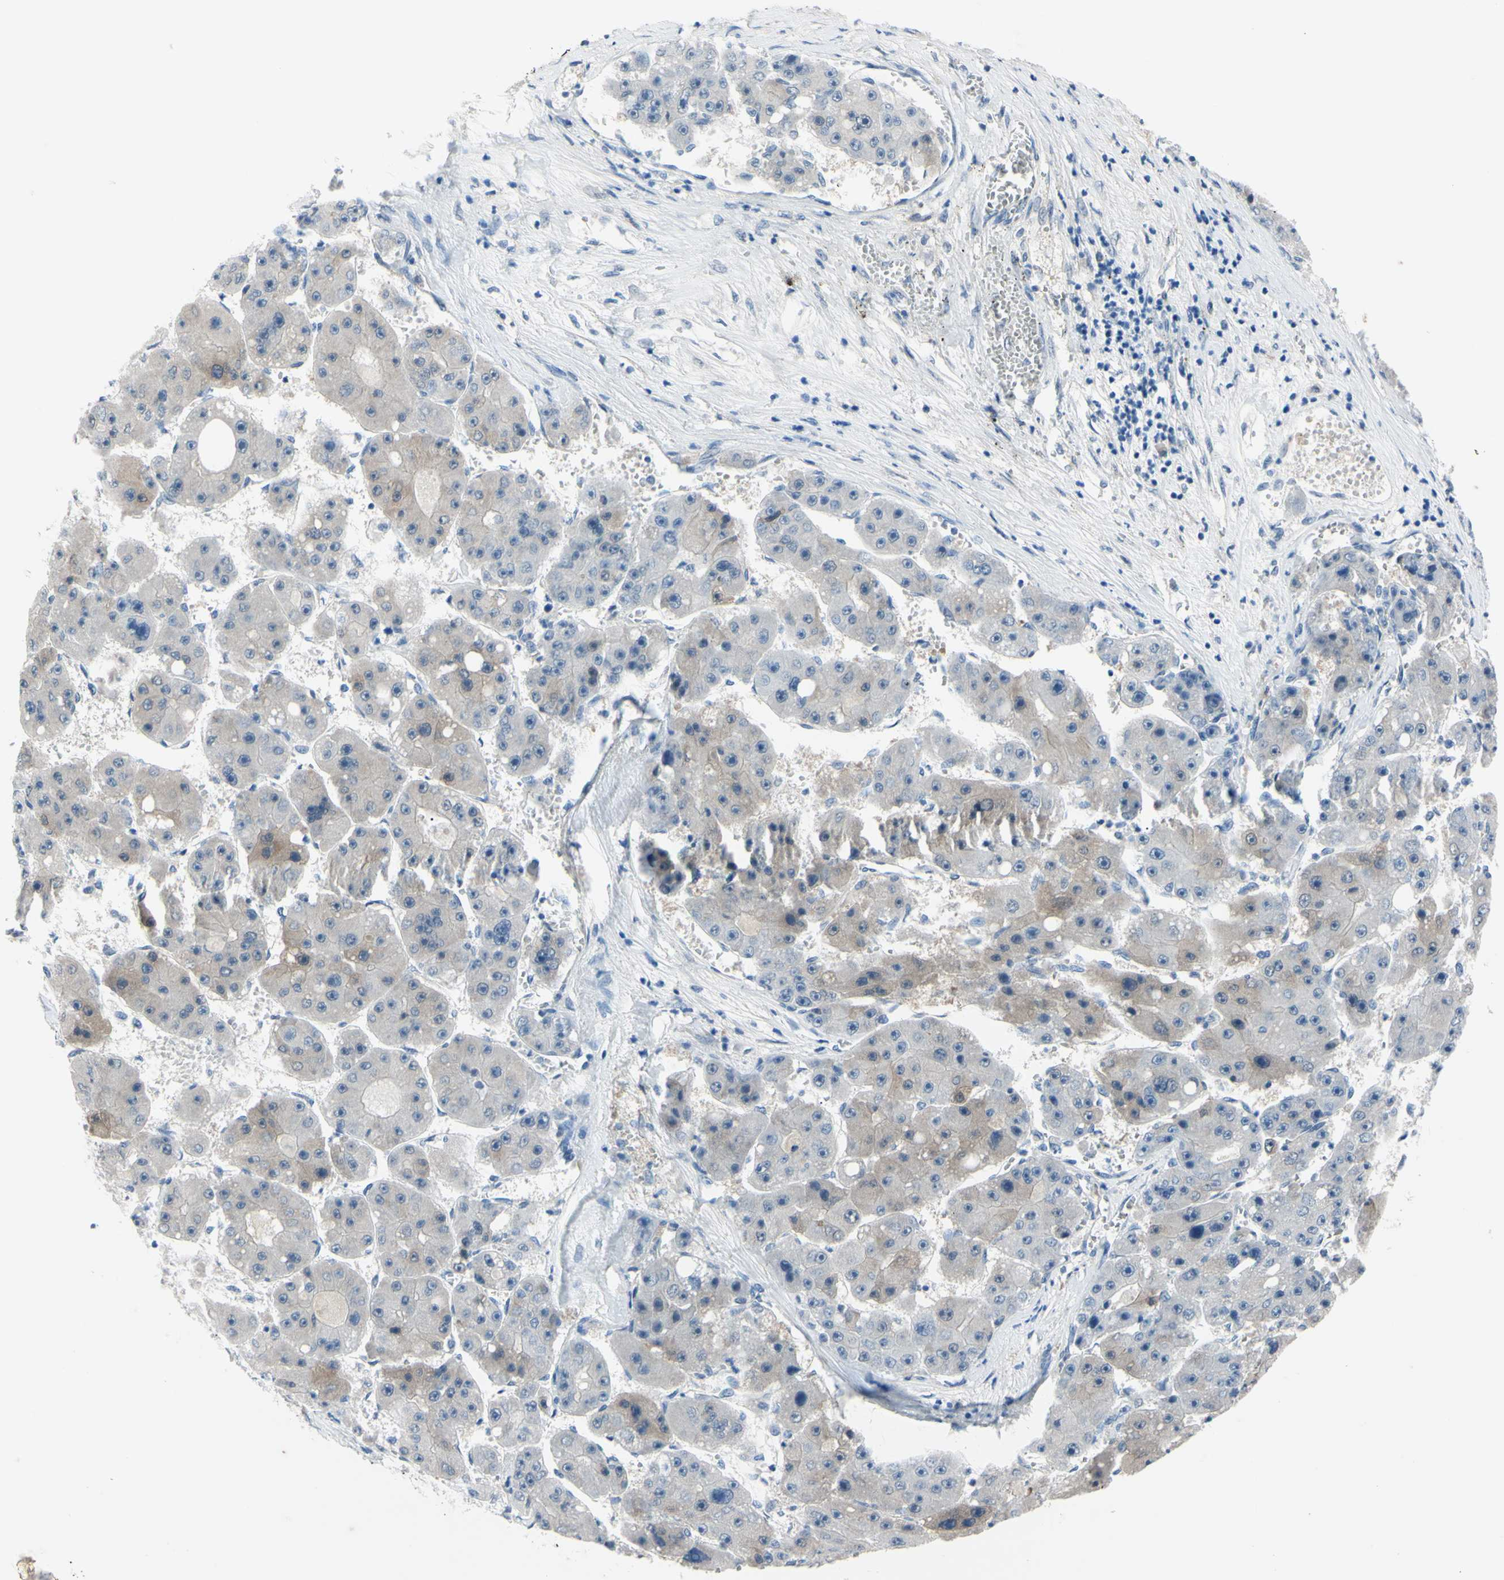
{"staining": {"intensity": "weak", "quantity": ">75%", "location": "cytoplasmic/membranous"}, "tissue": "liver cancer", "cell_type": "Tumor cells", "image_type": "cancer", "snomed": [{"axis": "morphology", "description": "Carcinoma, Hepatocellular, NOS"}, {"axis": "topography", "description": "Liver"}], "caption": "Weak cytoplasmic/membranous protein positivity is identified in about >75% of tumor cells in liver cancer.", "gene": "NOL3", "patient": {"sex": "female", "age": 61}}